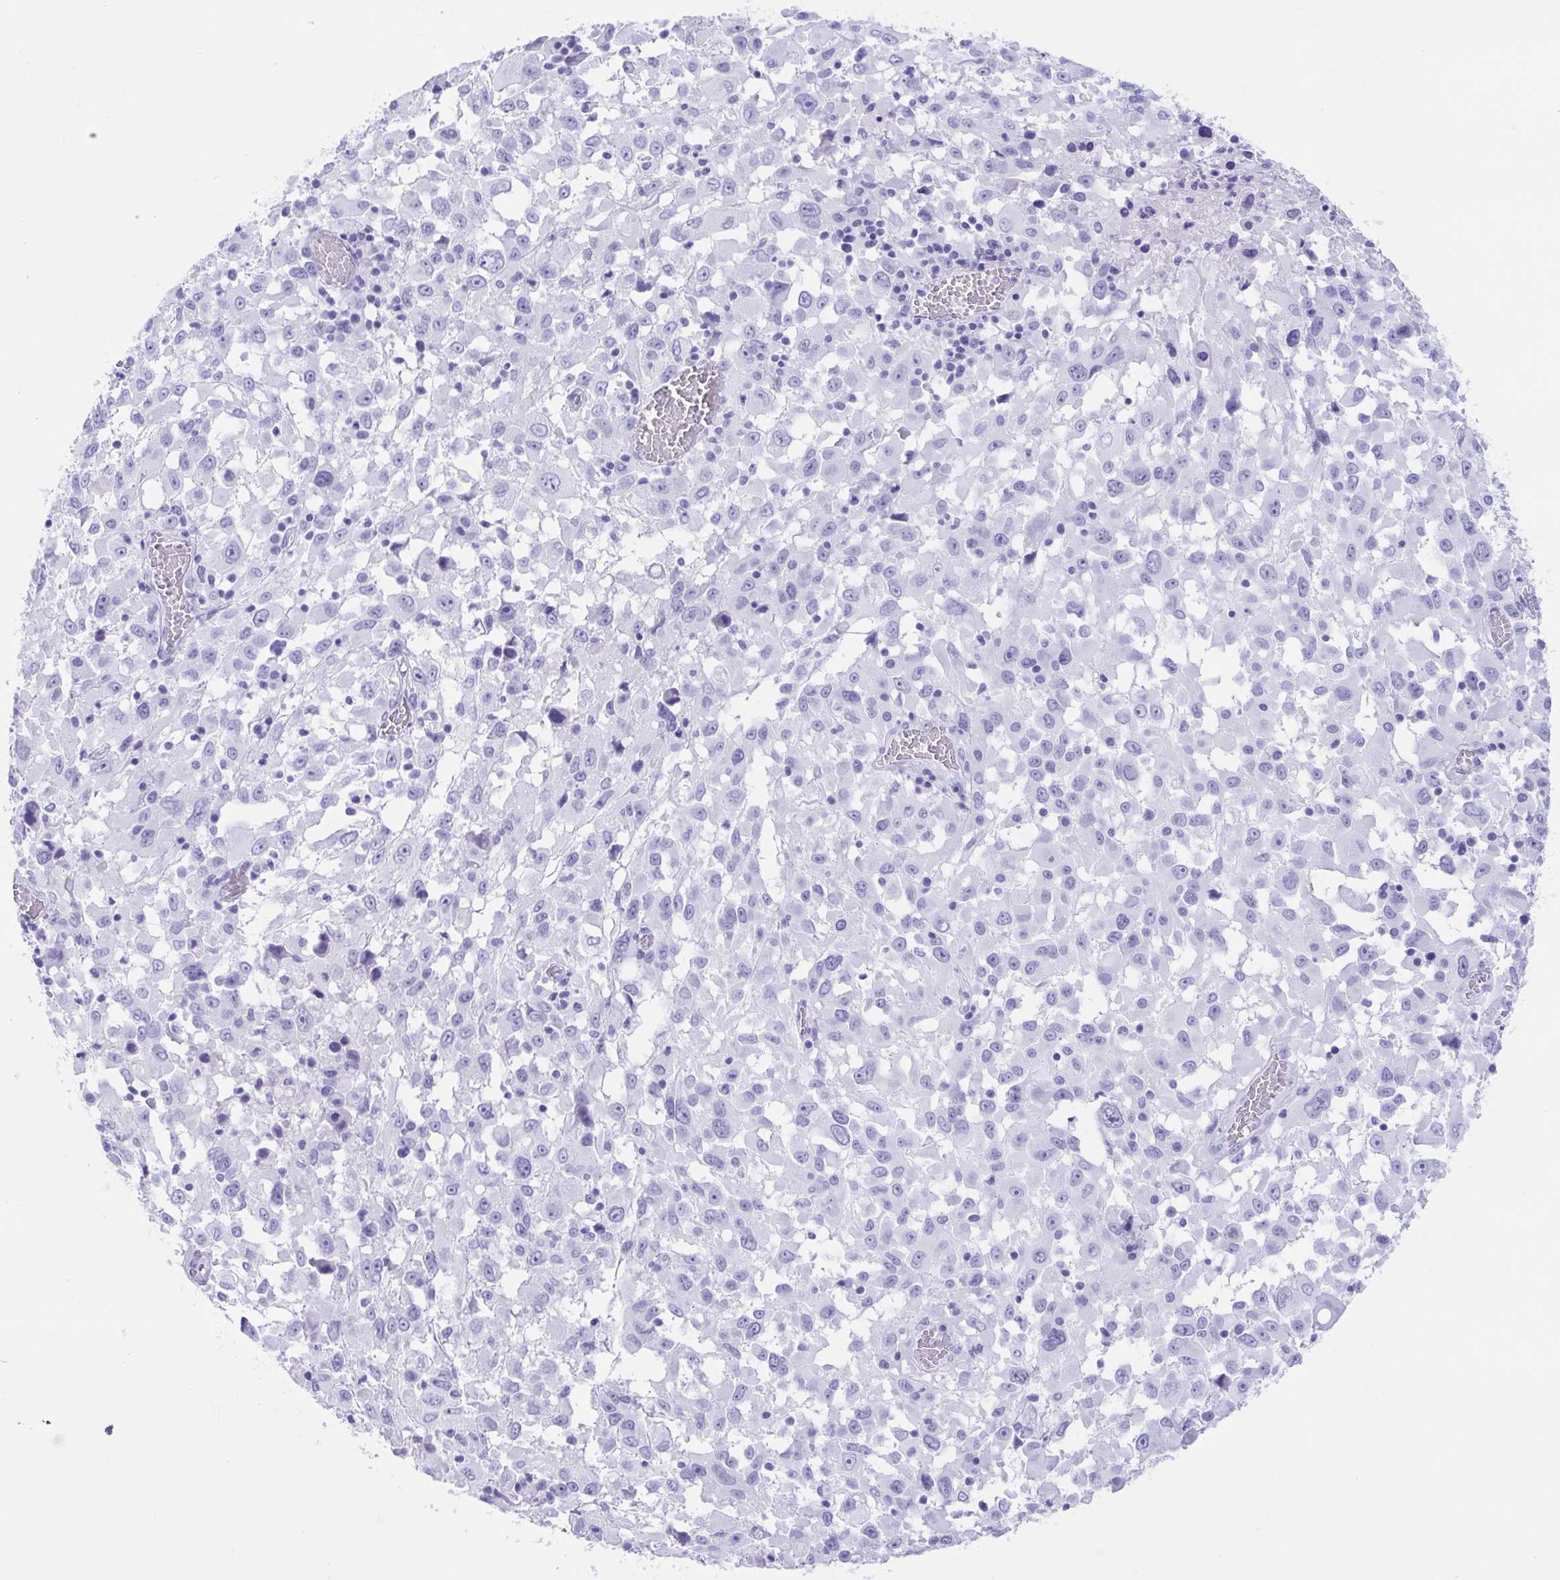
{"staining": {"intensity": "negative", "quantity": "none", "location": "none"}, "tissue": "melanoma", "cell_type": "Tumor cells", "image_type": "cancer", "snomed": [{"axis": "morphology", "description": "Malignant melanoma, Metastatic site"}, {"axis": "topography", "description": "Soft tissue"}], "caption": "Immunohistochemistry (IHC) micrograph of human malignant melanoma (metastatic site) stained for a protein (brown), which demonstrates no staining in tumor cells.", "gene": "TMEM35A", "patient": {"sex": "male", "age": 50}}